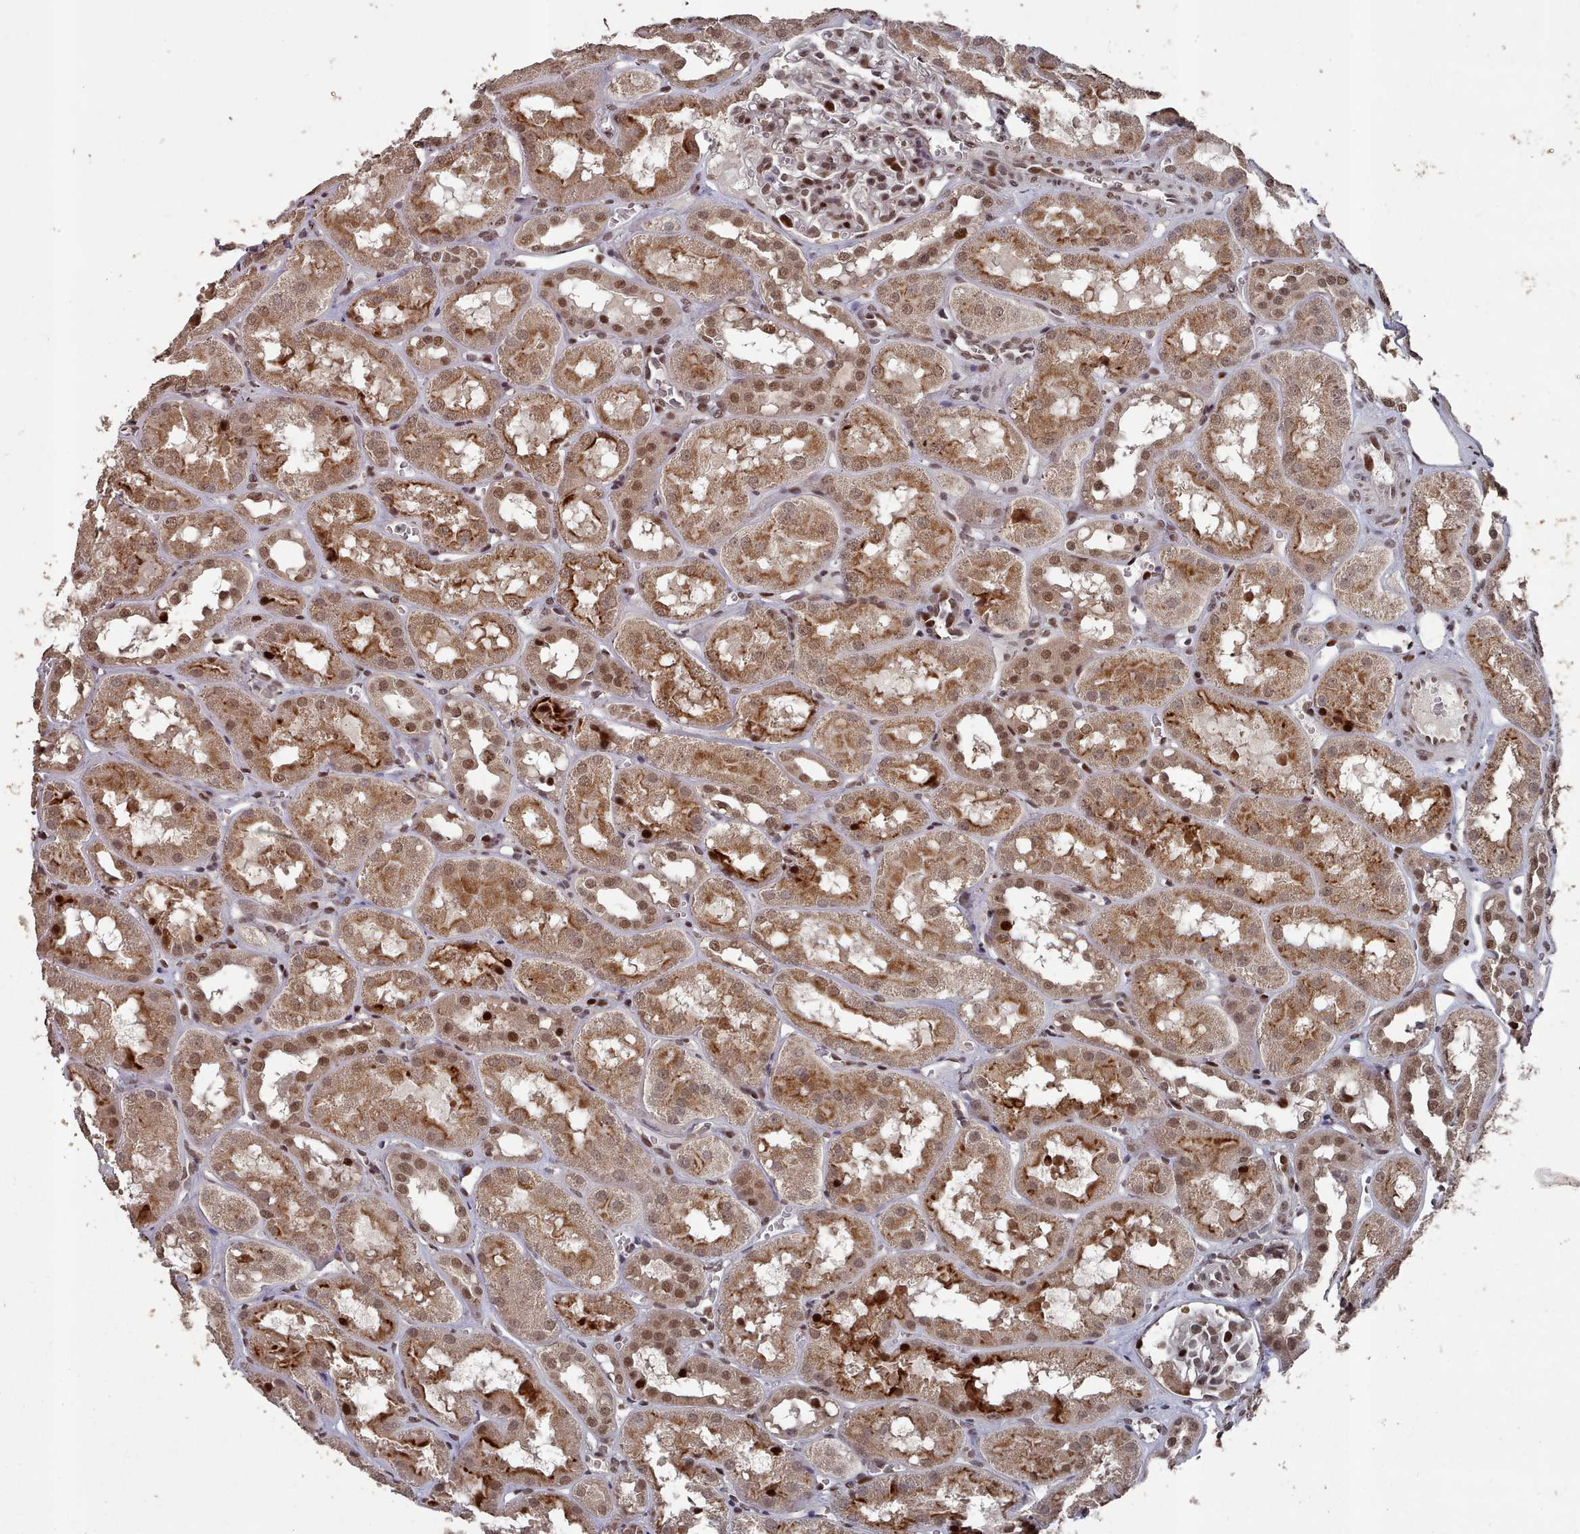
{"staining": {"intensity": "moderate", "quantity": ">75%", "location": "nuclear"}, "tissue": "kidney", "cell_type": "Cells in glomeruli", "image_type": "normal", "snomed": [{"axis": "morphology", "description": "Normal tissue, NOS"}, {"axis": "topography", "description": "Kidney"}], "caption": "A medium amount of moderate nuclear expression is present in about >75% of cells in glomeruli in benign kidney.", "gene": "PNRC2", "patient": {"sex": "male", "age": 16}}